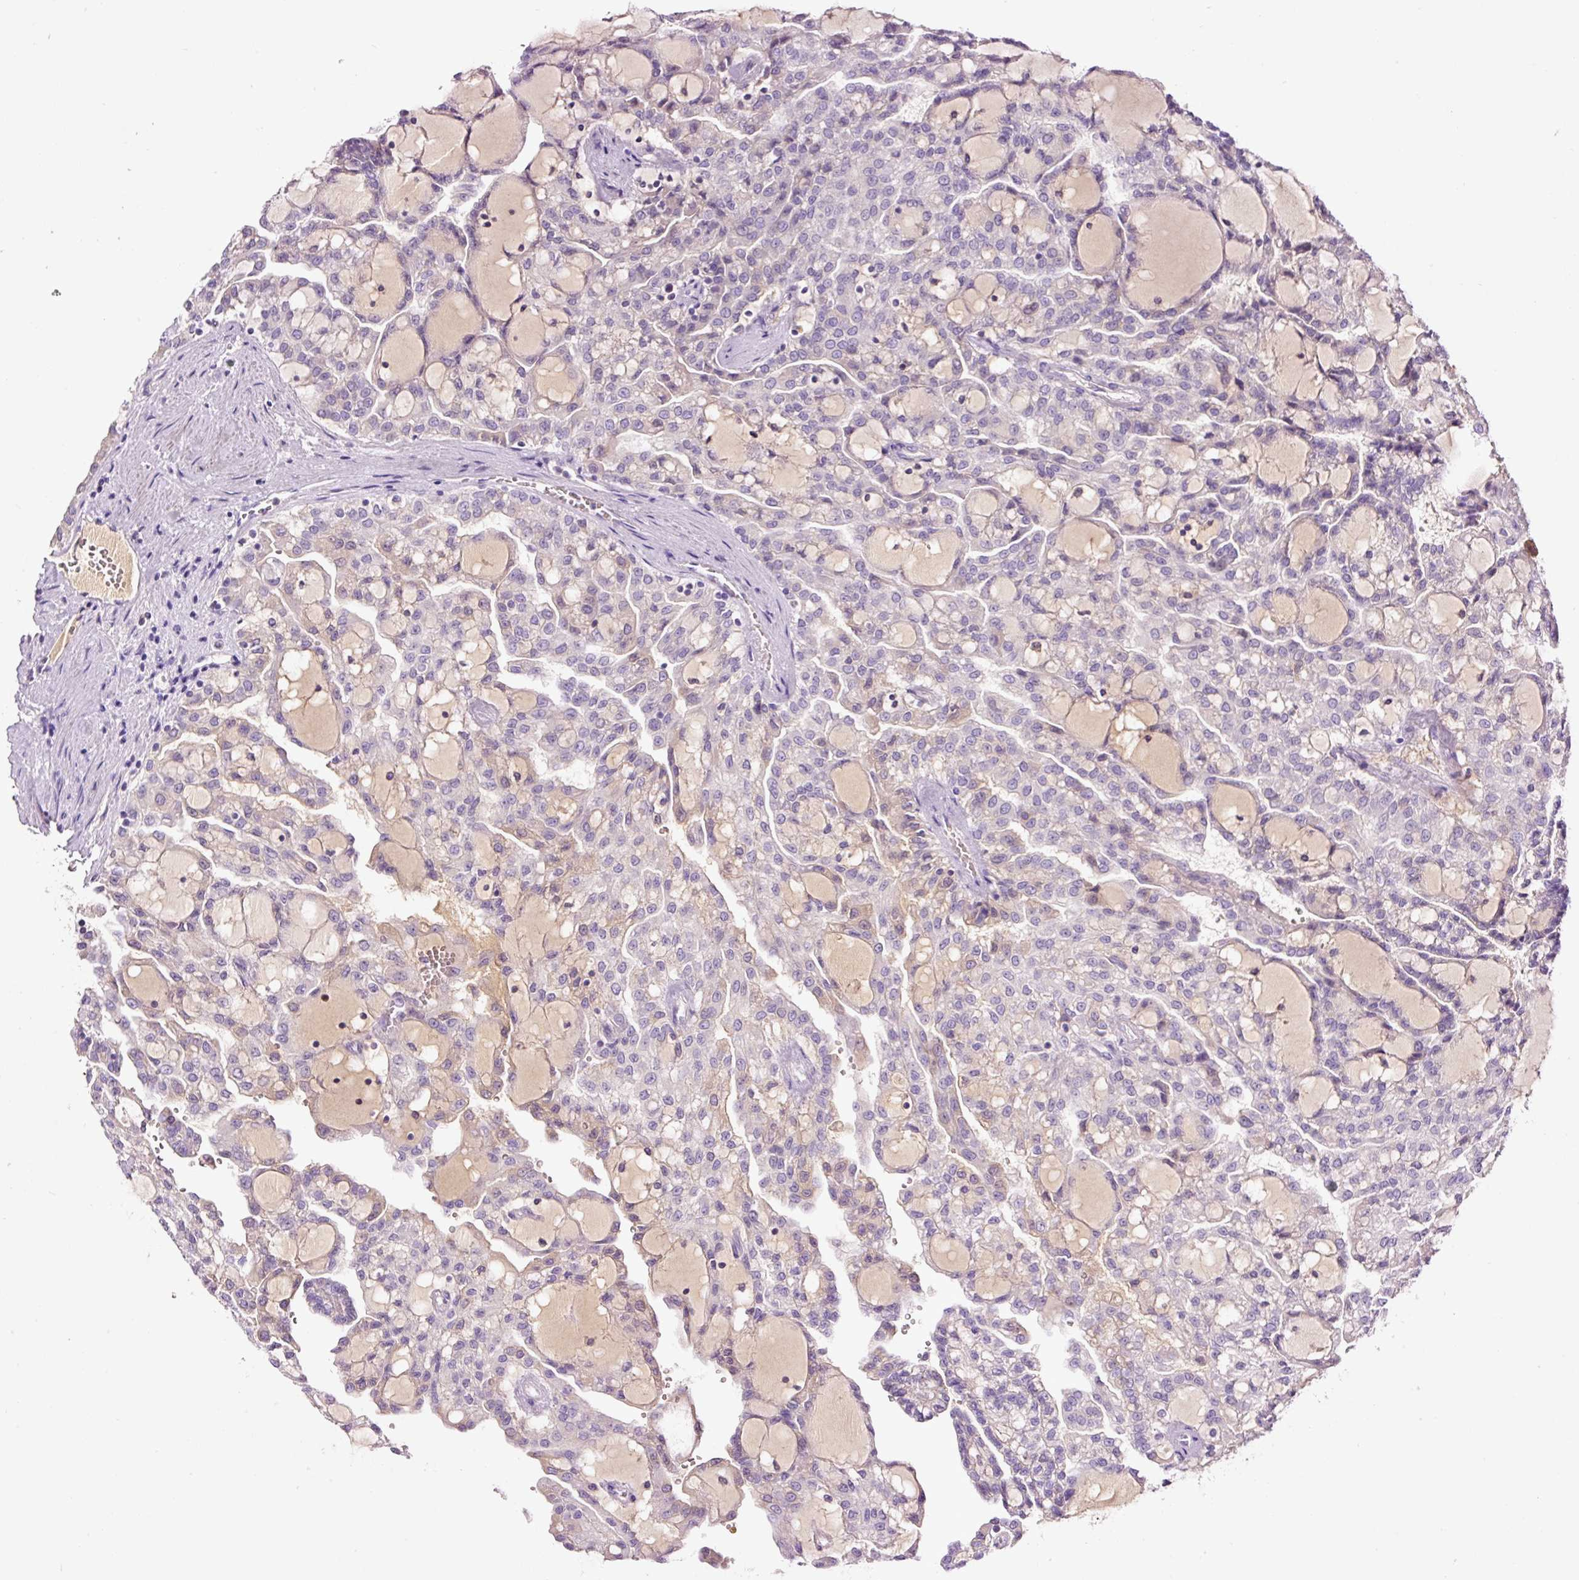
{"staining": {"intensity": "negative", "quantity": "none", "location": "none"}, "tissue": "renal cancer", "cell_type": "Tumor cells", "image_type": "cancer", "snomed": [{"axis": "morphology", "description": "Adenocarcinoma, NOS"}, {"axis": "topography", "description": "Kidney"}], "caption": "This is an immunohistochemistry (IHC) image of human renal cancer (adenocarcinoma). There is no staining in tumor cells.", "gene": "DPPA4", "patient": {"sex": "male", "age": 63}}